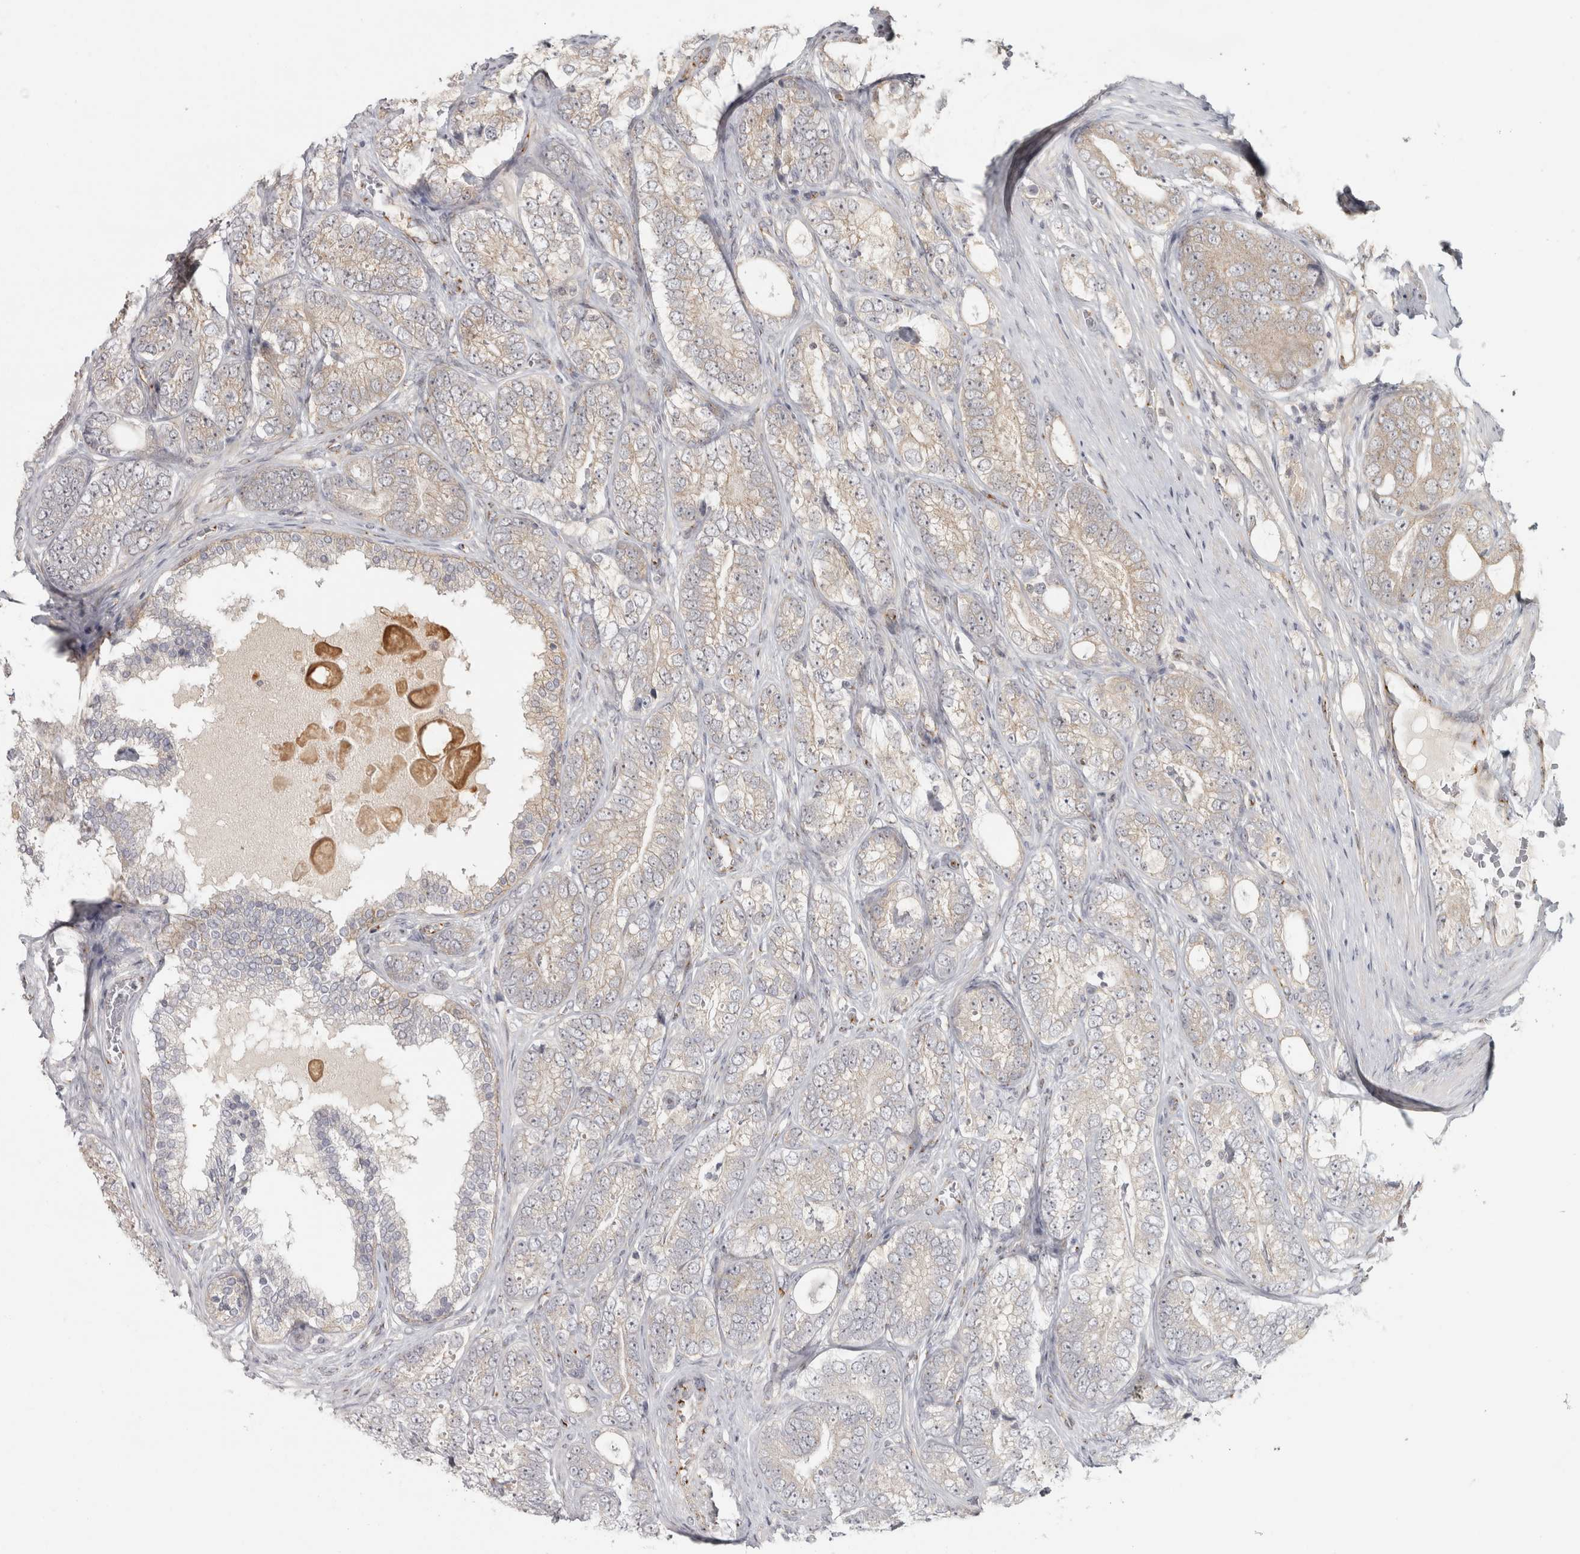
{"staining": {"intensity": "moderate", "quantity": "<25%", "location": "cytoplasmic/membranous"}, "tissue": "prostate cancer", "cell_type": "Tumor cells", "image_type": "cancer", "snomed": [{"axis": "morphology", "description": "Adenocarcinoma, High grade"}, {"axis": "topography", "description": "Prostate"}], "caption": "This histopathology image demonstrates IHC staining of adenocarcinoma (high-grade) (prostate), with low moderate cytoplasmic/membranous expression in approximately <25% of tumor cells.", "gene": "CAMSAP2", "patient": {"sex": "male", "age": 56}}